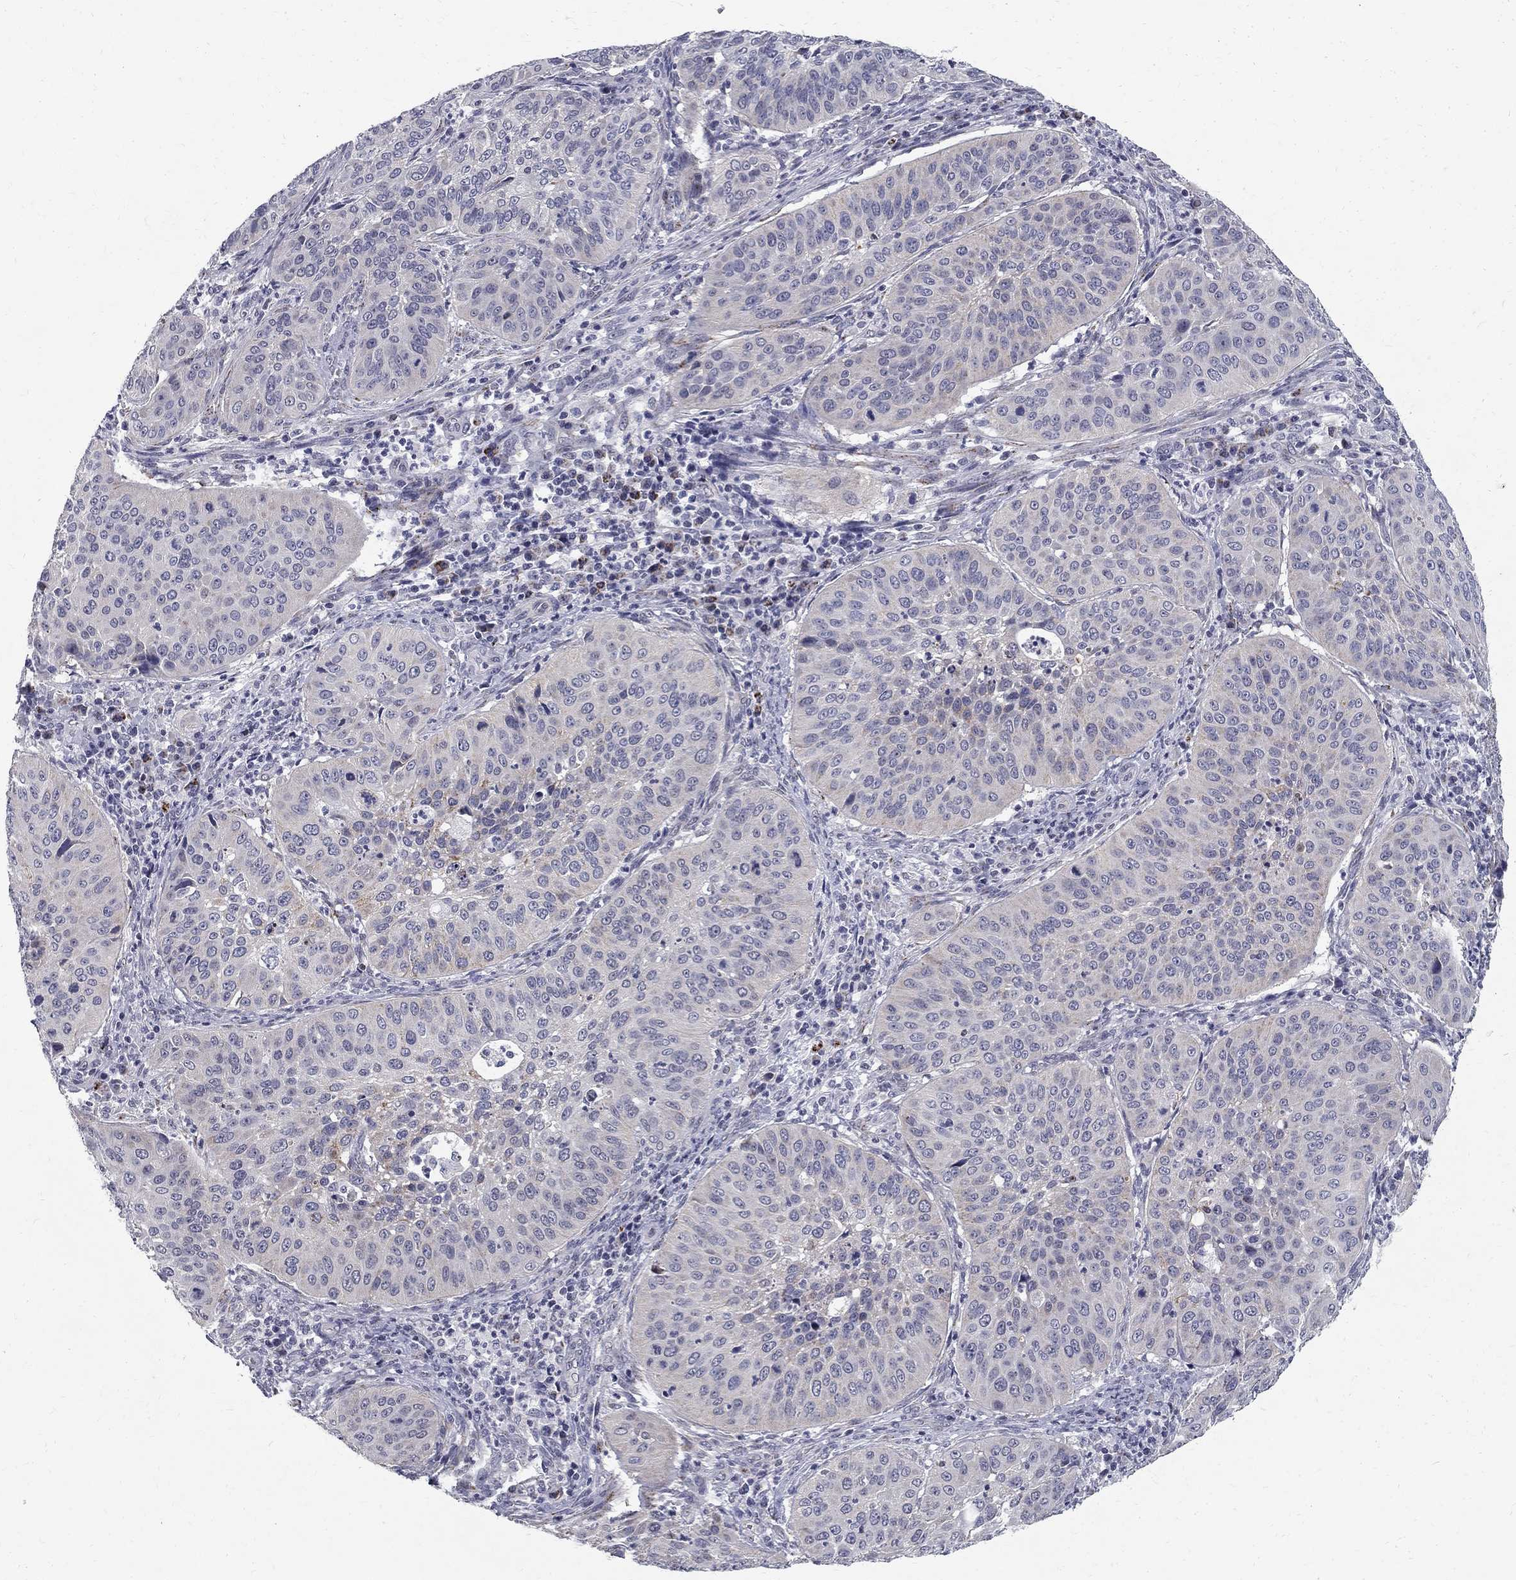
{"staining": {"intensity": "negative", "quantity": "none", "location": "none"}, "tissue": "cervical cancer", "cell_type": "Tumor cells", "image_type": "cancer", "snomed": [{"axis": "morphology", "description": "Normal tissue, NOS"}, {"axis": "morphology", "description": "Squamous cell carcinoma, NOS"}, {"axis": "topography", "description": "Cervix"}], "caption": "Cervical squamous cell carcinoma was stained to show a protein in brown. There is no significant staining in tumor cells.", "gene": "CLIC6", "patient": {"sex": "female", "age": 39}}